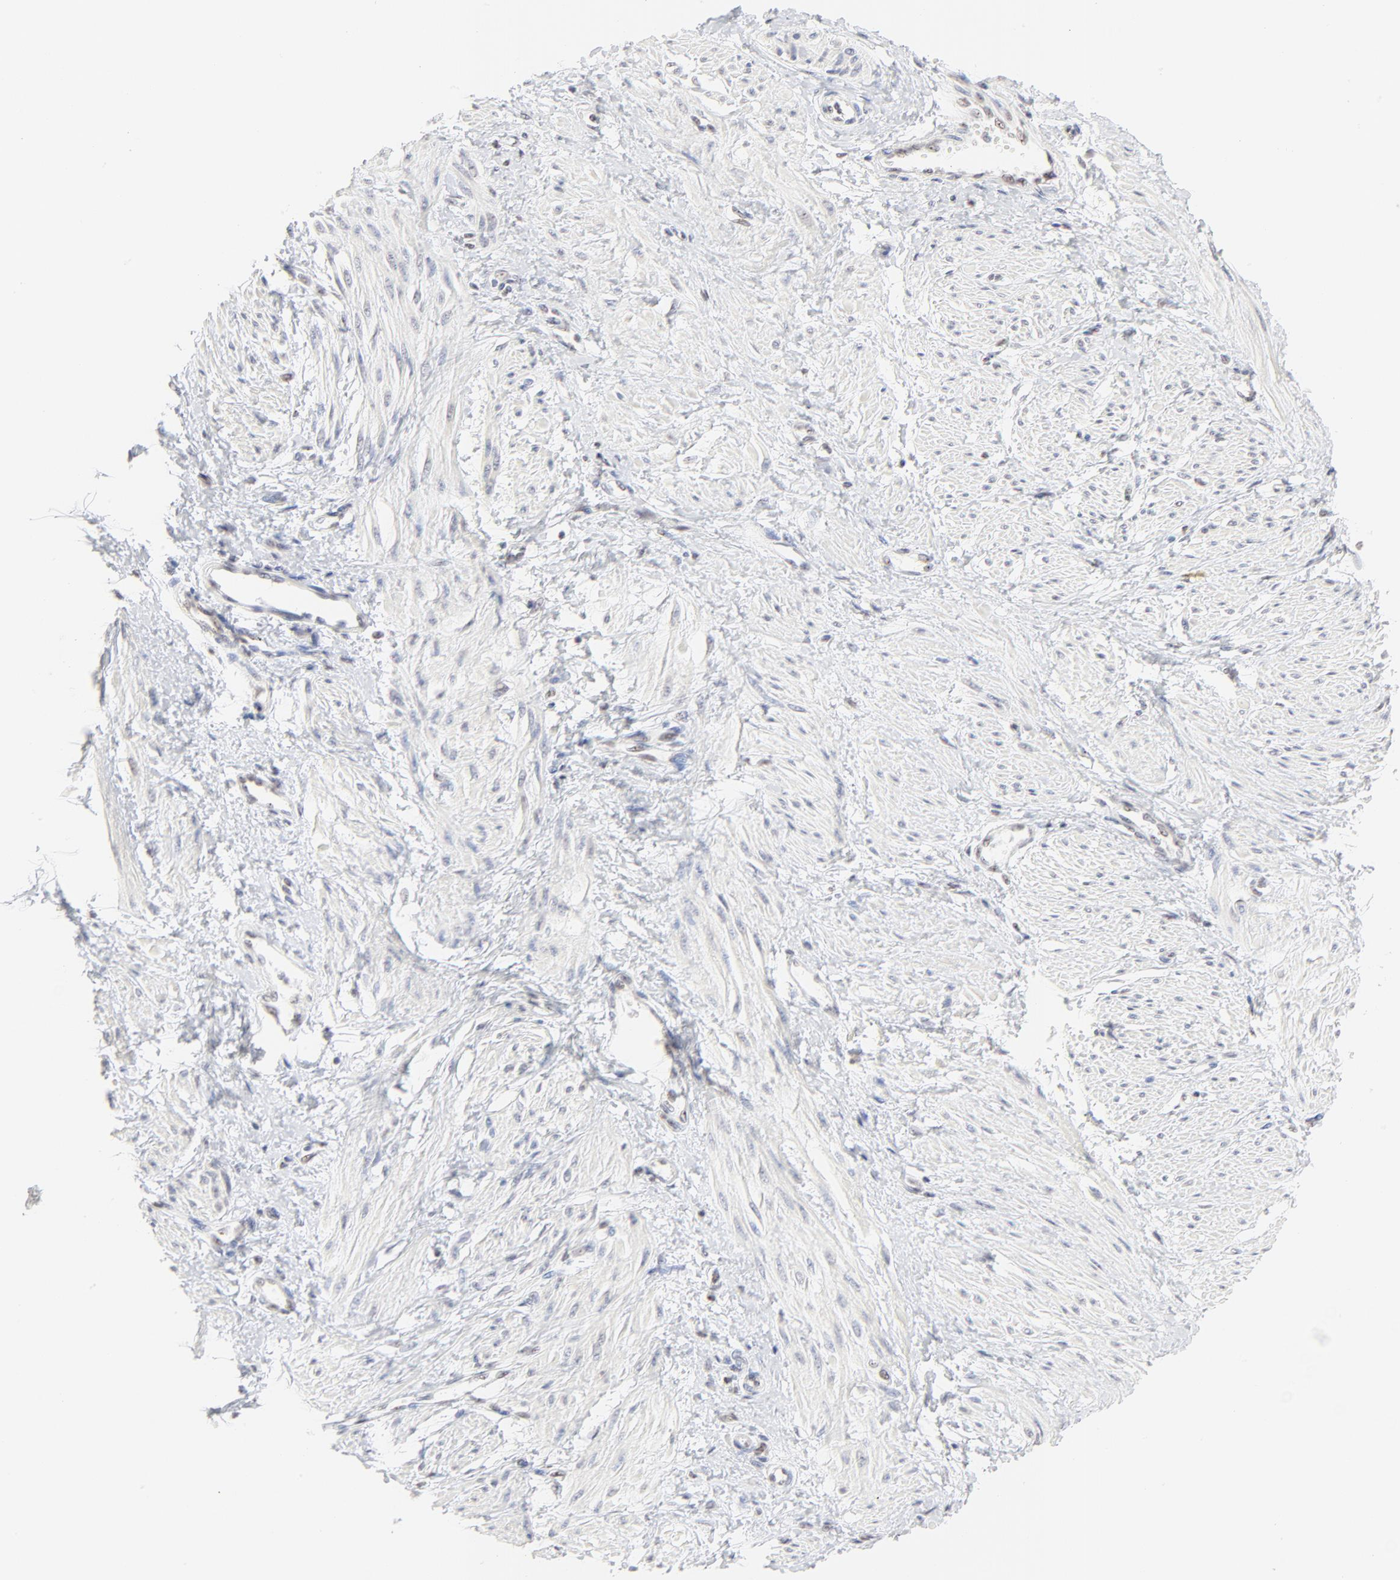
{"staining": {"intensity": "negative", "quantity": "none", "location": "none"}, "tissue": "smooth muscle", "cell_type": "Smooth muscle cells", "image_type": "normal", "snomed": [{"axis": "morphology", "description": "Normal tissue, NOS"}, {"axis": "topography", "description": "Smooth muscle"}, {"axis": "topography", "description": "Uterus"}], "caption": "Immunohistochemistry of normal human smooth muscle reveals no positivity in smooth muscle cells.", "gene": "NFIL3", "patient": {"sex": "female", "age": 39}}